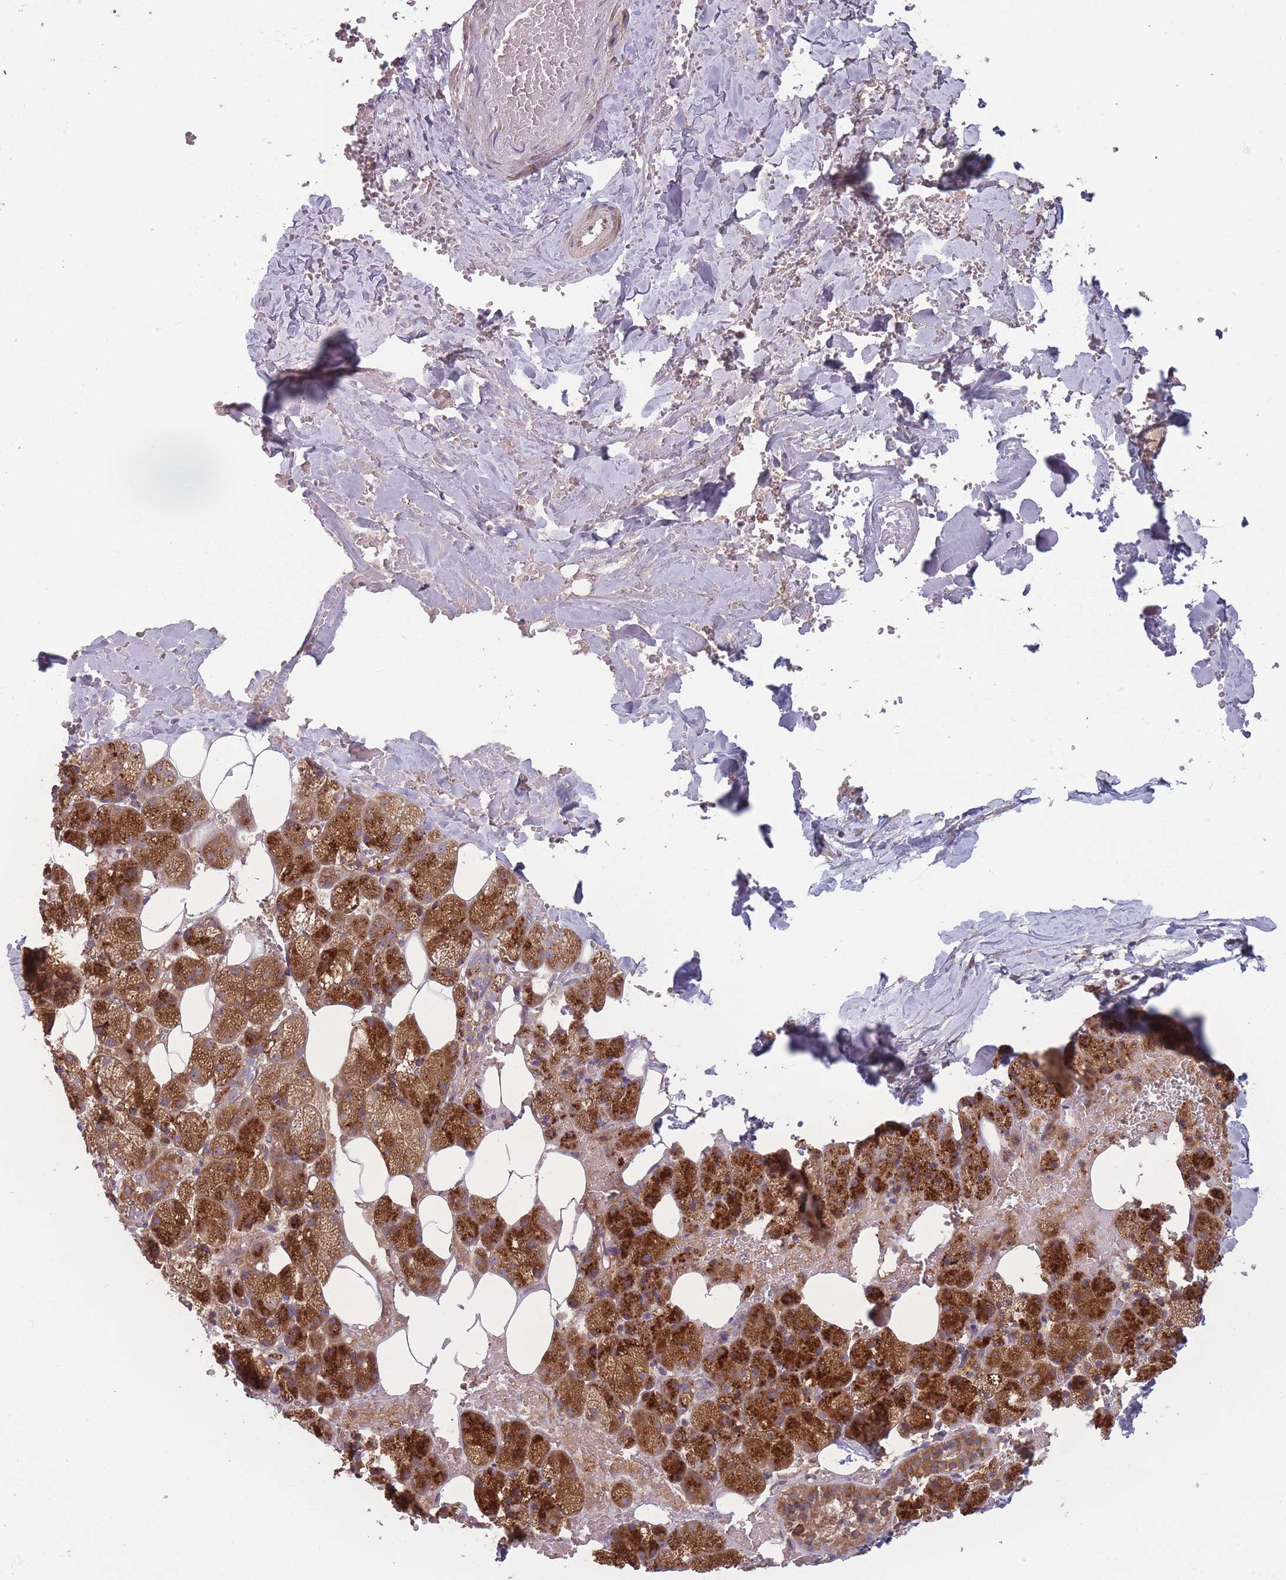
{"staining": {"intensity": "negative", "quantity": "none", "location": "none"}, "tissue": "adipose tissue", "cell_type": "Adipocytes", "image_type": "normal", "snomed": [{"axis": "morphology", "description": "Normal tissue, NOS"}, {"axis": "topography", "description": "Salivary gland"}, {"axis": "topography", "description": "Peripheral nerve tissue"}], "caption": "The IHC micrograph has no significant staining in adipocytes of adipose tissue. Nuclei are stained in blue.", "gene": "ATP5MGL", "patient": {"sex": "male", "age": 38}}